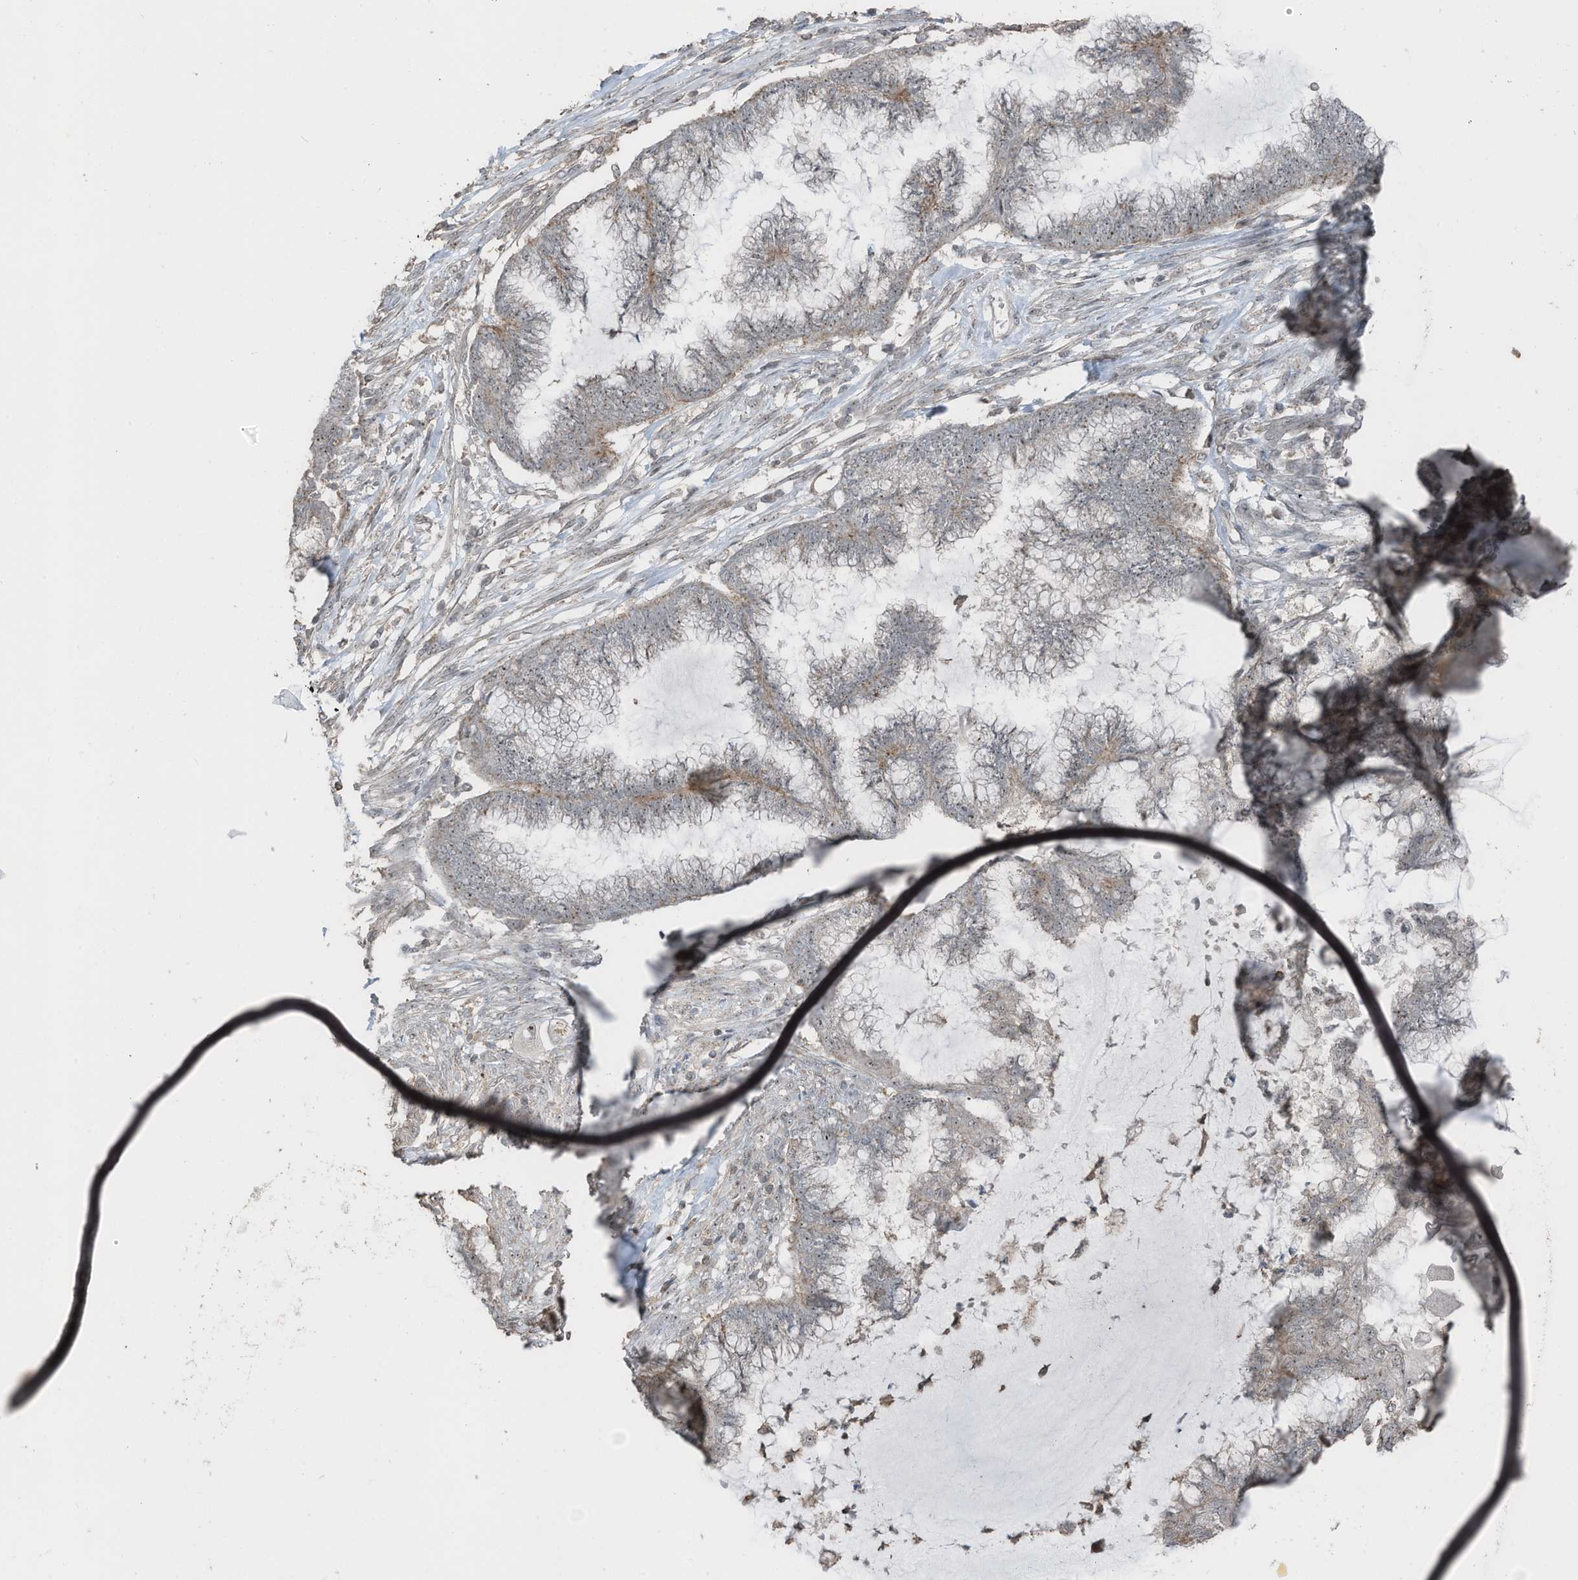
{"staining": {"intensity": "moderate", "quantity": "25%-75%", "location": "nuclear"}, "tissue": "endometrial cancer", "cell_type": "Tumor cells", "image_type": "cancer", "snomed": [{"axis": "morphology", "description": "Adenocarcinoma, NOS"}, {"axis": "topography", "description": "Endometrium"}], "caption": "Adenocarcinoma (endometrial) stained with DAB IHC demonstrates medium levels of moderate nuclear expression in about 25%-75% of tumor cells.", "gene": "UTP3", "patient": {"sex": "female", "age": 86}}